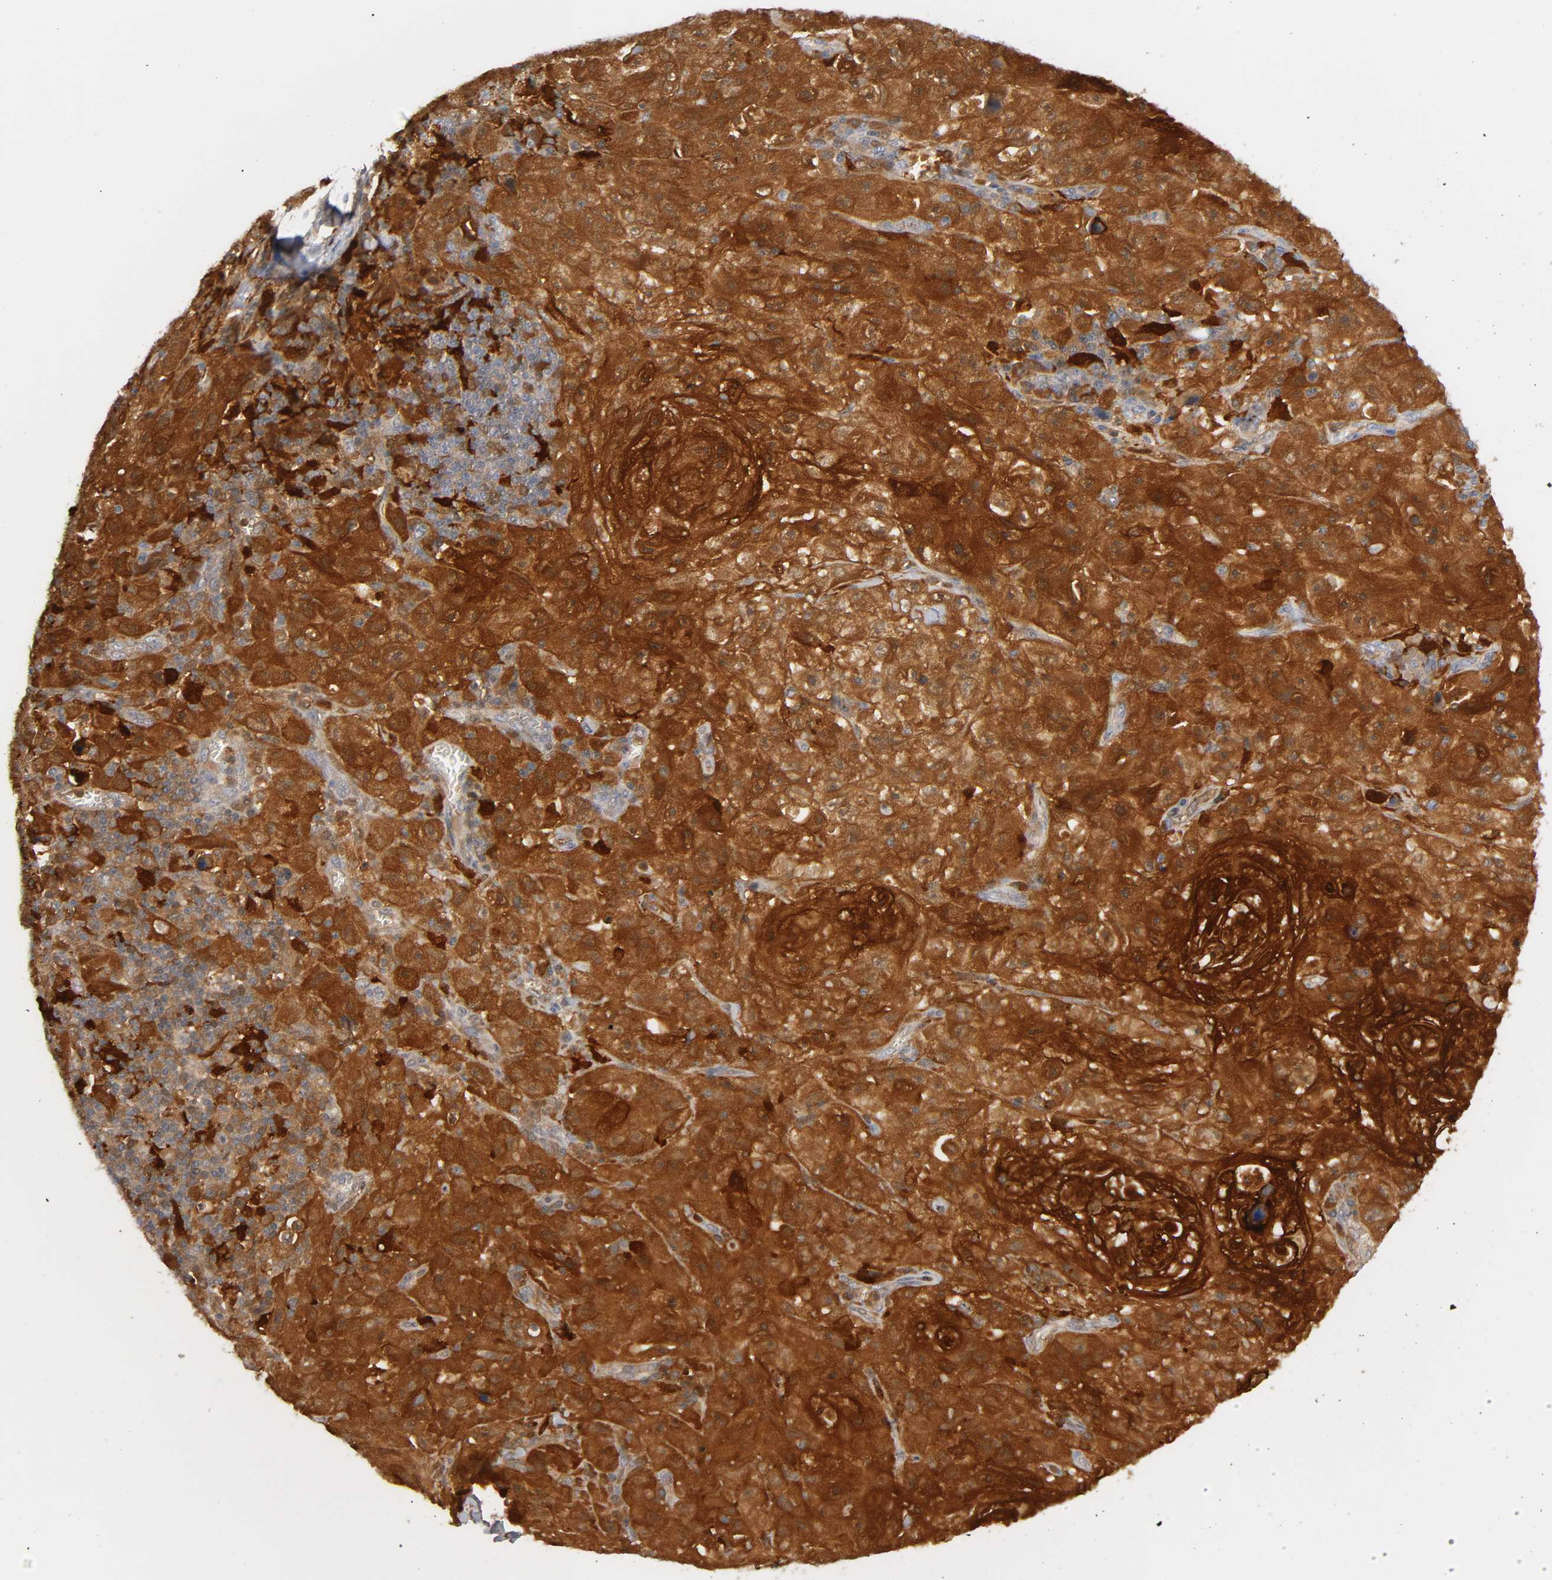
{"staining": {"intensity": "moderate", "quantity": ">75%", "location": "cytoplasmic/membranous,nuclear"}, "tissue": "skin cancer", "cell_type": "Tumor cells", "image_type": "cancer", "snomed": [{"axis": "morphology", "description": "Squamous cell carcinoma, NOS"}, {"axis": "topography", "description": "Skin"}], "caption": "Squamous cell carcinoma (skin) stained for a protein (brown) demonstrates moderate cytoplasmic/membranous and nuclear positive staining in approximately >75% of tumor cells.", "gene": "IL18", "patient": {"sex": "male", "age": 75}}